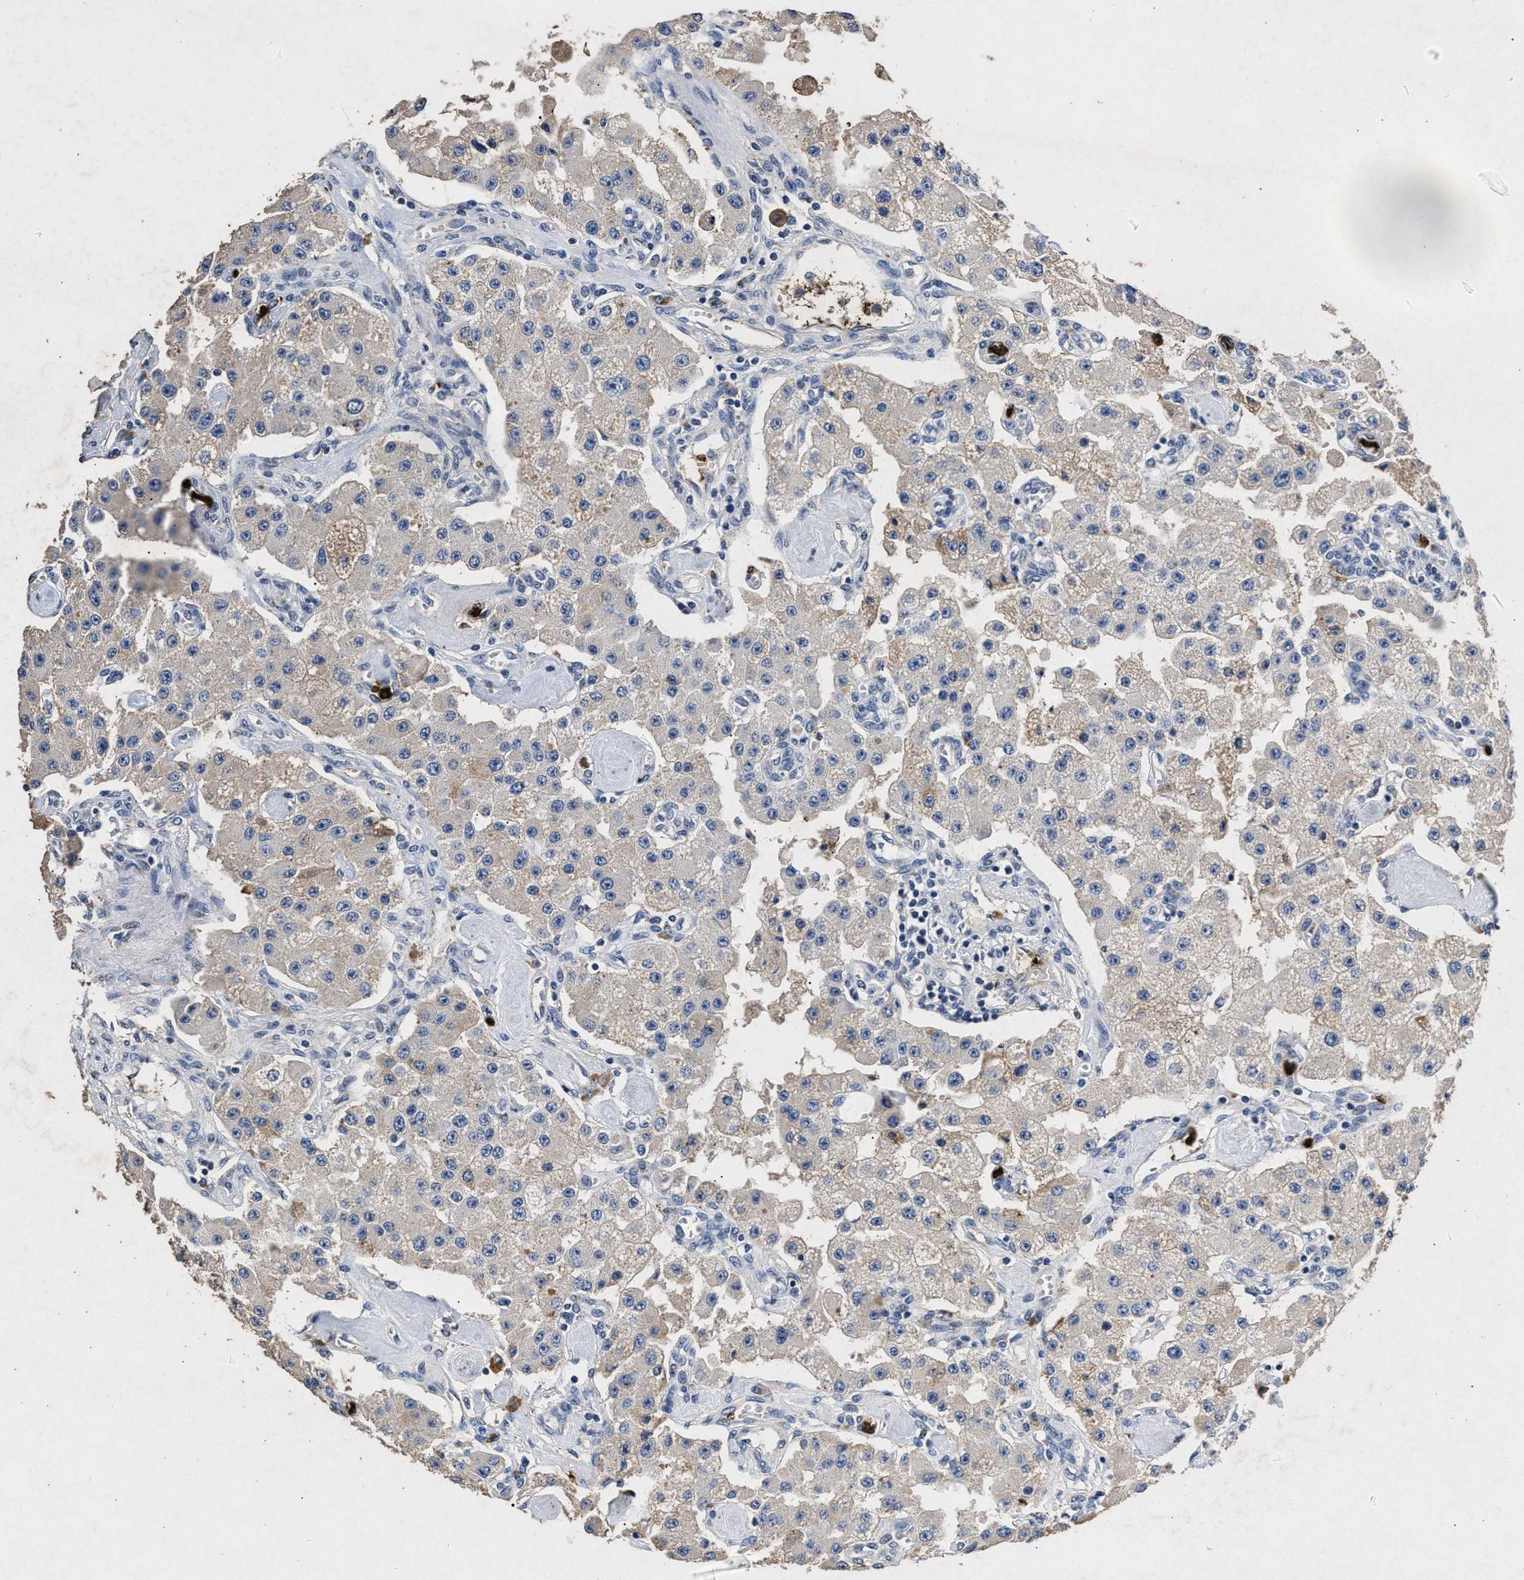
{"staining": {"intensity": "weak", "quantity": "<25%", "location": "cytoplasmic/membranous"}, "tissue": "carcinoid", "cell_type": "Tumor cells", "image_type": "cancer", "snomed": [{"axis": "morphology", "description": "Carcinoid, malignant, NOS"}, {"axis": "topography", "description": "Pancreas"}], "caption": "Immunohistochemical staining of human carcinoid displays no significant positivity in tumor cells.", "gene": "LTB4R2", "patient": {"sex": "male", "age": 41}}